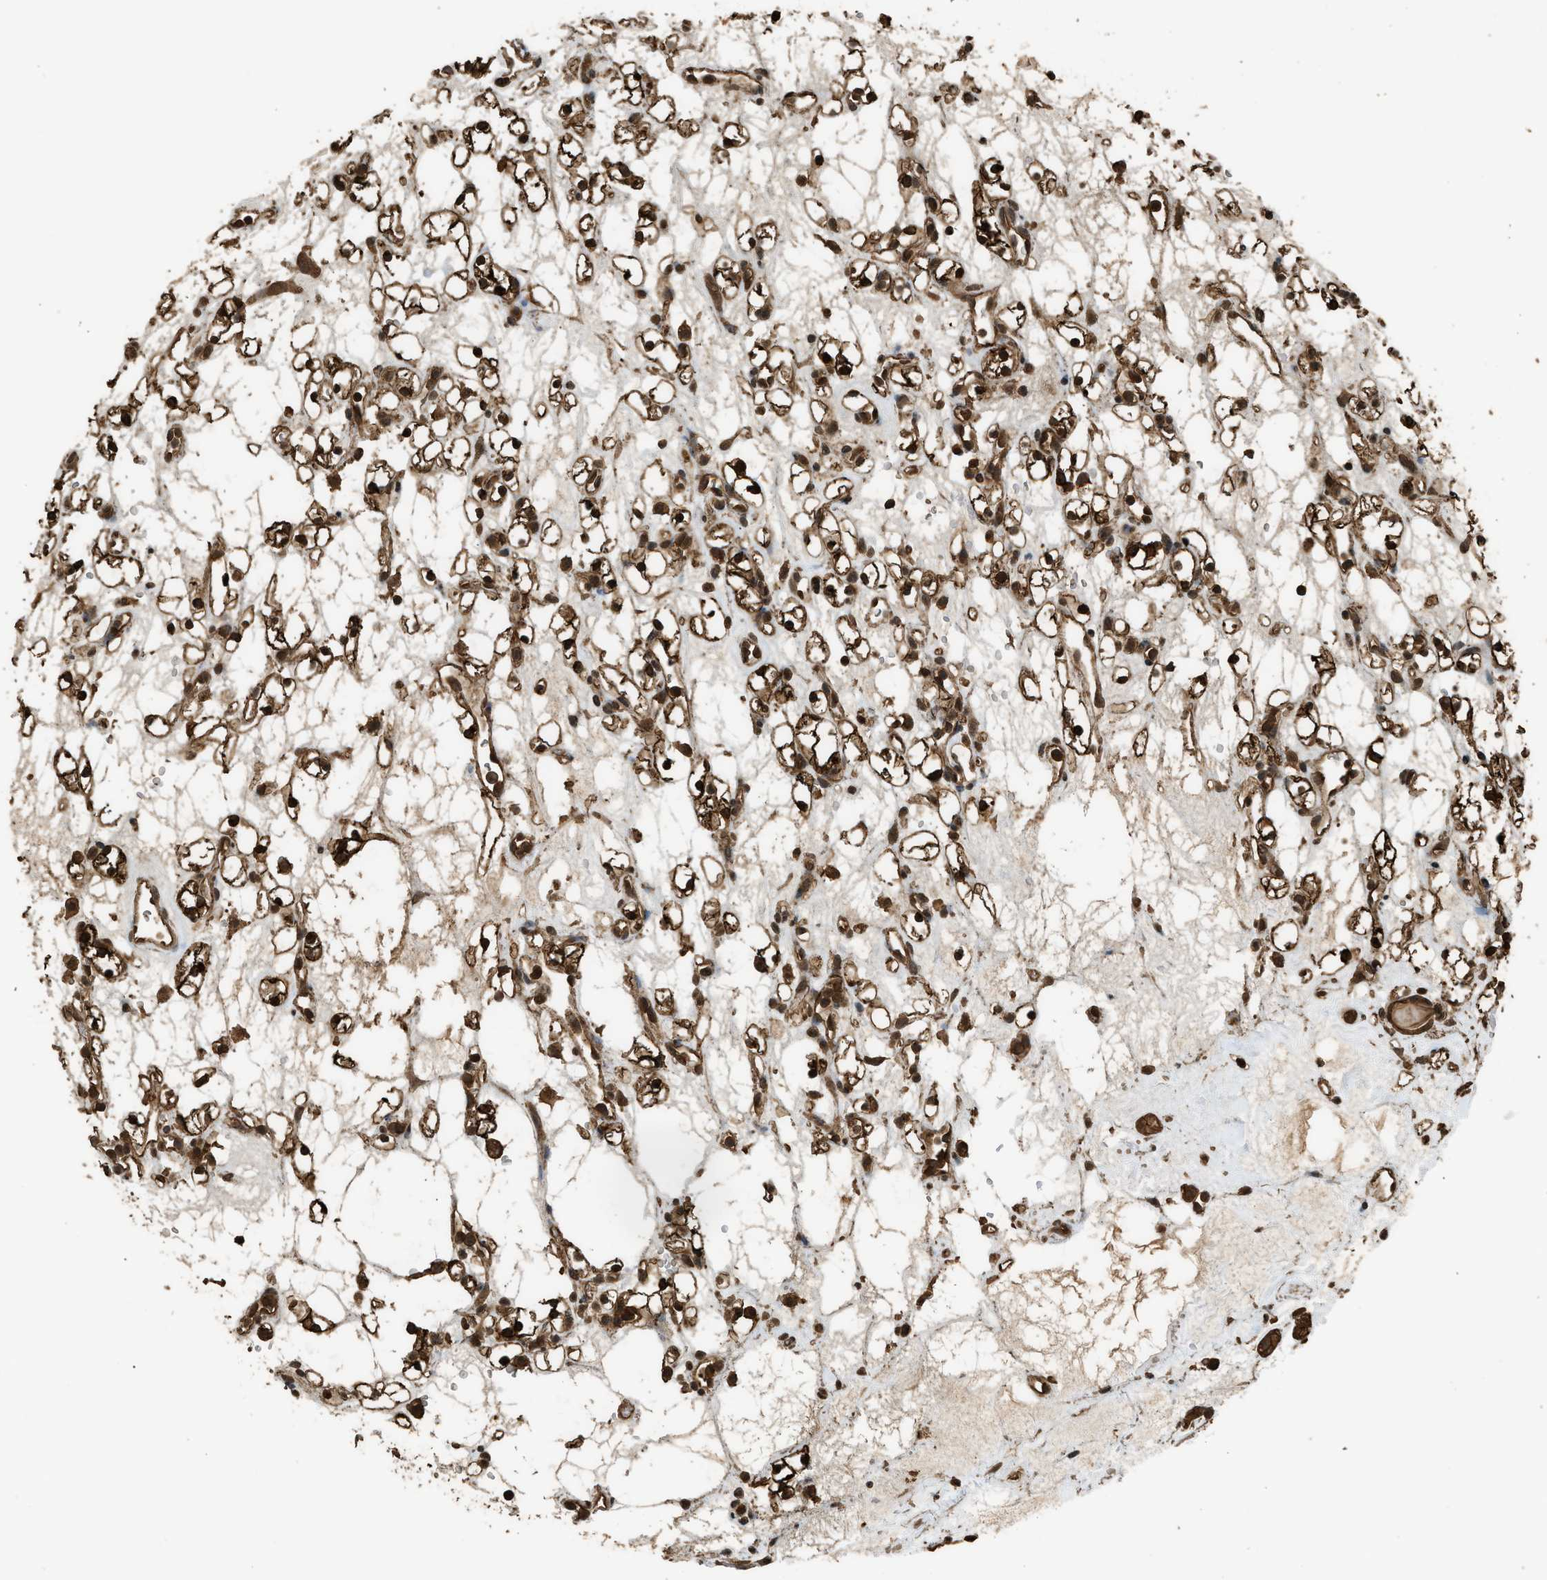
{"staining": {"intensity": "strong", "quantity": ">75%", "location": "cytoplasmic/membranous,nuclear"}, "tissue": "renal cancer", "cell_type": "Tumor cells", "image_type": "cancer", "snomed": [{"axis": "morphology", "description": "Adenocarcinoma, NOS"}, {"axis": "topography", "description": "Kidney"}], "caption": "Brown immunohistochemical staining in renal adenocarcinoma shows strong cytoplasmic/membranous and nuclear staining in approximately >75% of tumor cells.", "gene": "MYBL2", "patient": {"sex": "female", "age": 60}}